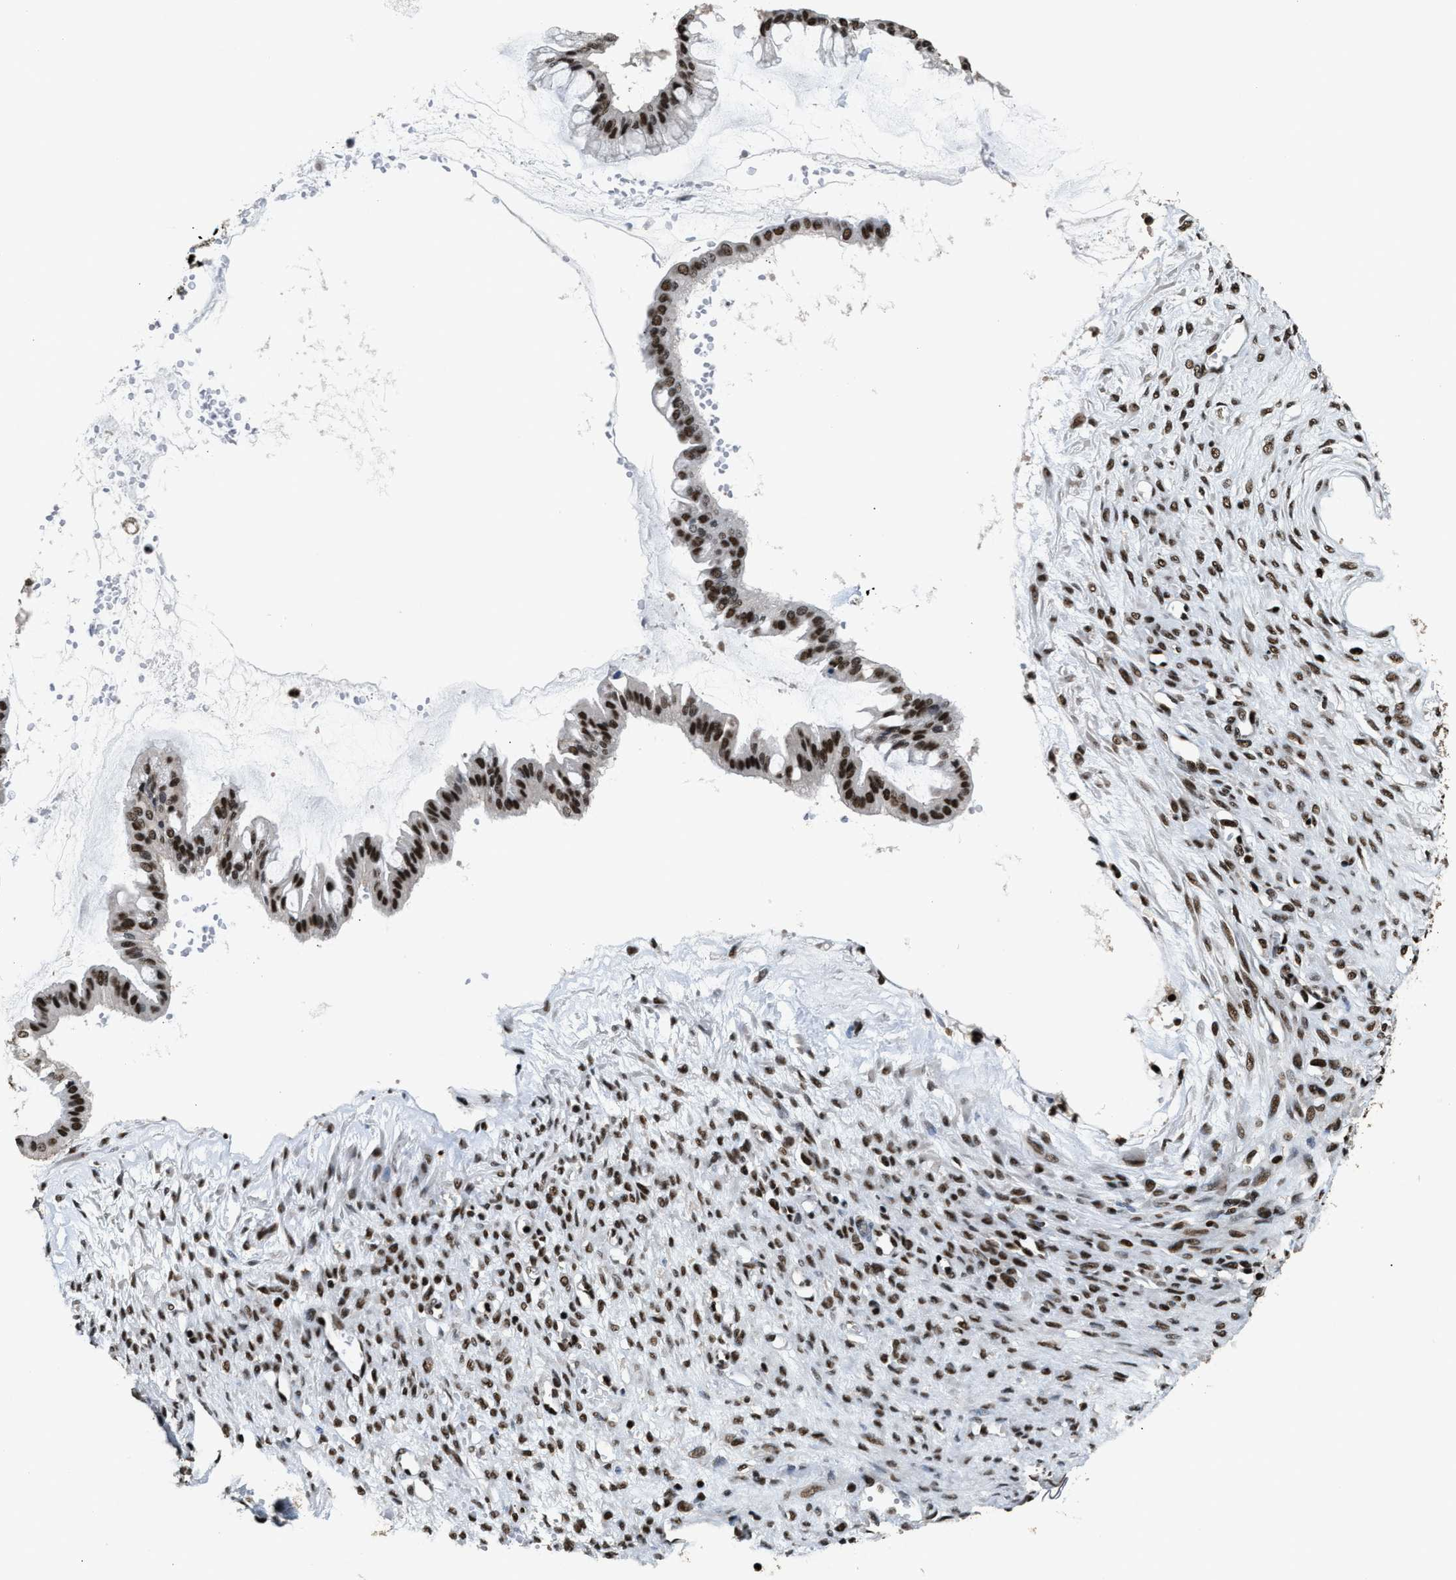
{"staining": {"intensity": "strong", "quantity": ">75%", "location": "nuclear"}, "tissue": "ovarian cancer", "cell_type": "Tumor cells", "image_type": "cancer", "snomed": [{"axis": "morphology", "description": "Cystadenocarcinoma, mucinous, NOS"}, {"axis": "topography", "description": "Ovary"}], "caption": "Protein staining shows strong nuclear expression in about >75% of tumor cells in ovarian cancer (mucinous cystadenocarcinoma).", "gene": "RAD21", "patient": {"sex": "female", "age": 73}}